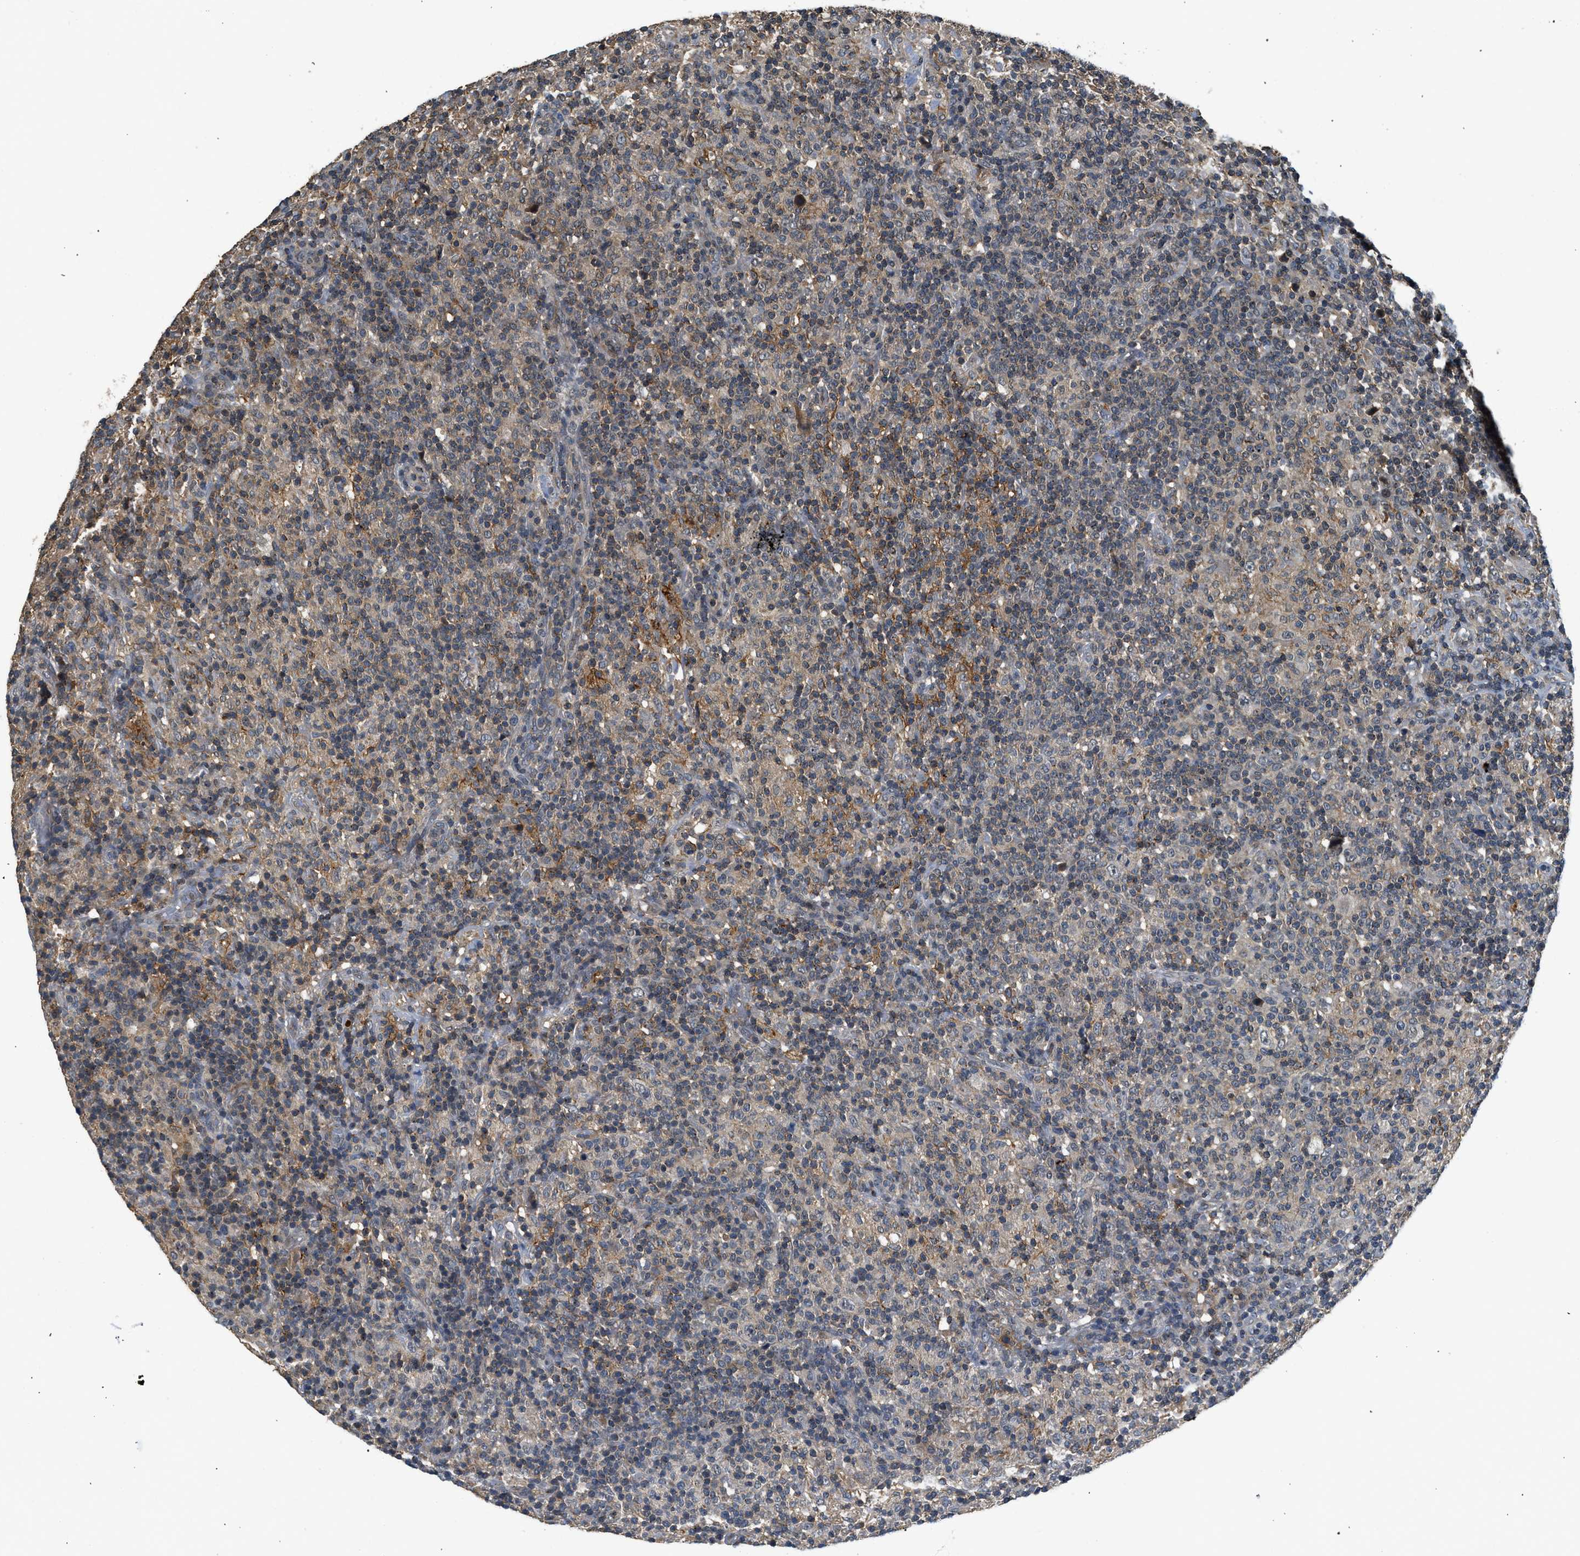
{"staining": {"intensity": "negative", "quantity": "none", "location": "none"}, "tissue": "lymphoma", "cell_type": "Tumor cells", "image_type": "cancer", "snomed": [{"axis": "morphology", "description": "Hodgkin's disease, NOS"}, {"axis": "topography", "description": "Lymph node"}], "caption": "Immunohistochemistry (IHC) image of human lymphoma stained for a protein (brown), which displays no expression in tumor cells.", "gene": "SLC15A4", "patient": {"sex": "male", "age": 70}}